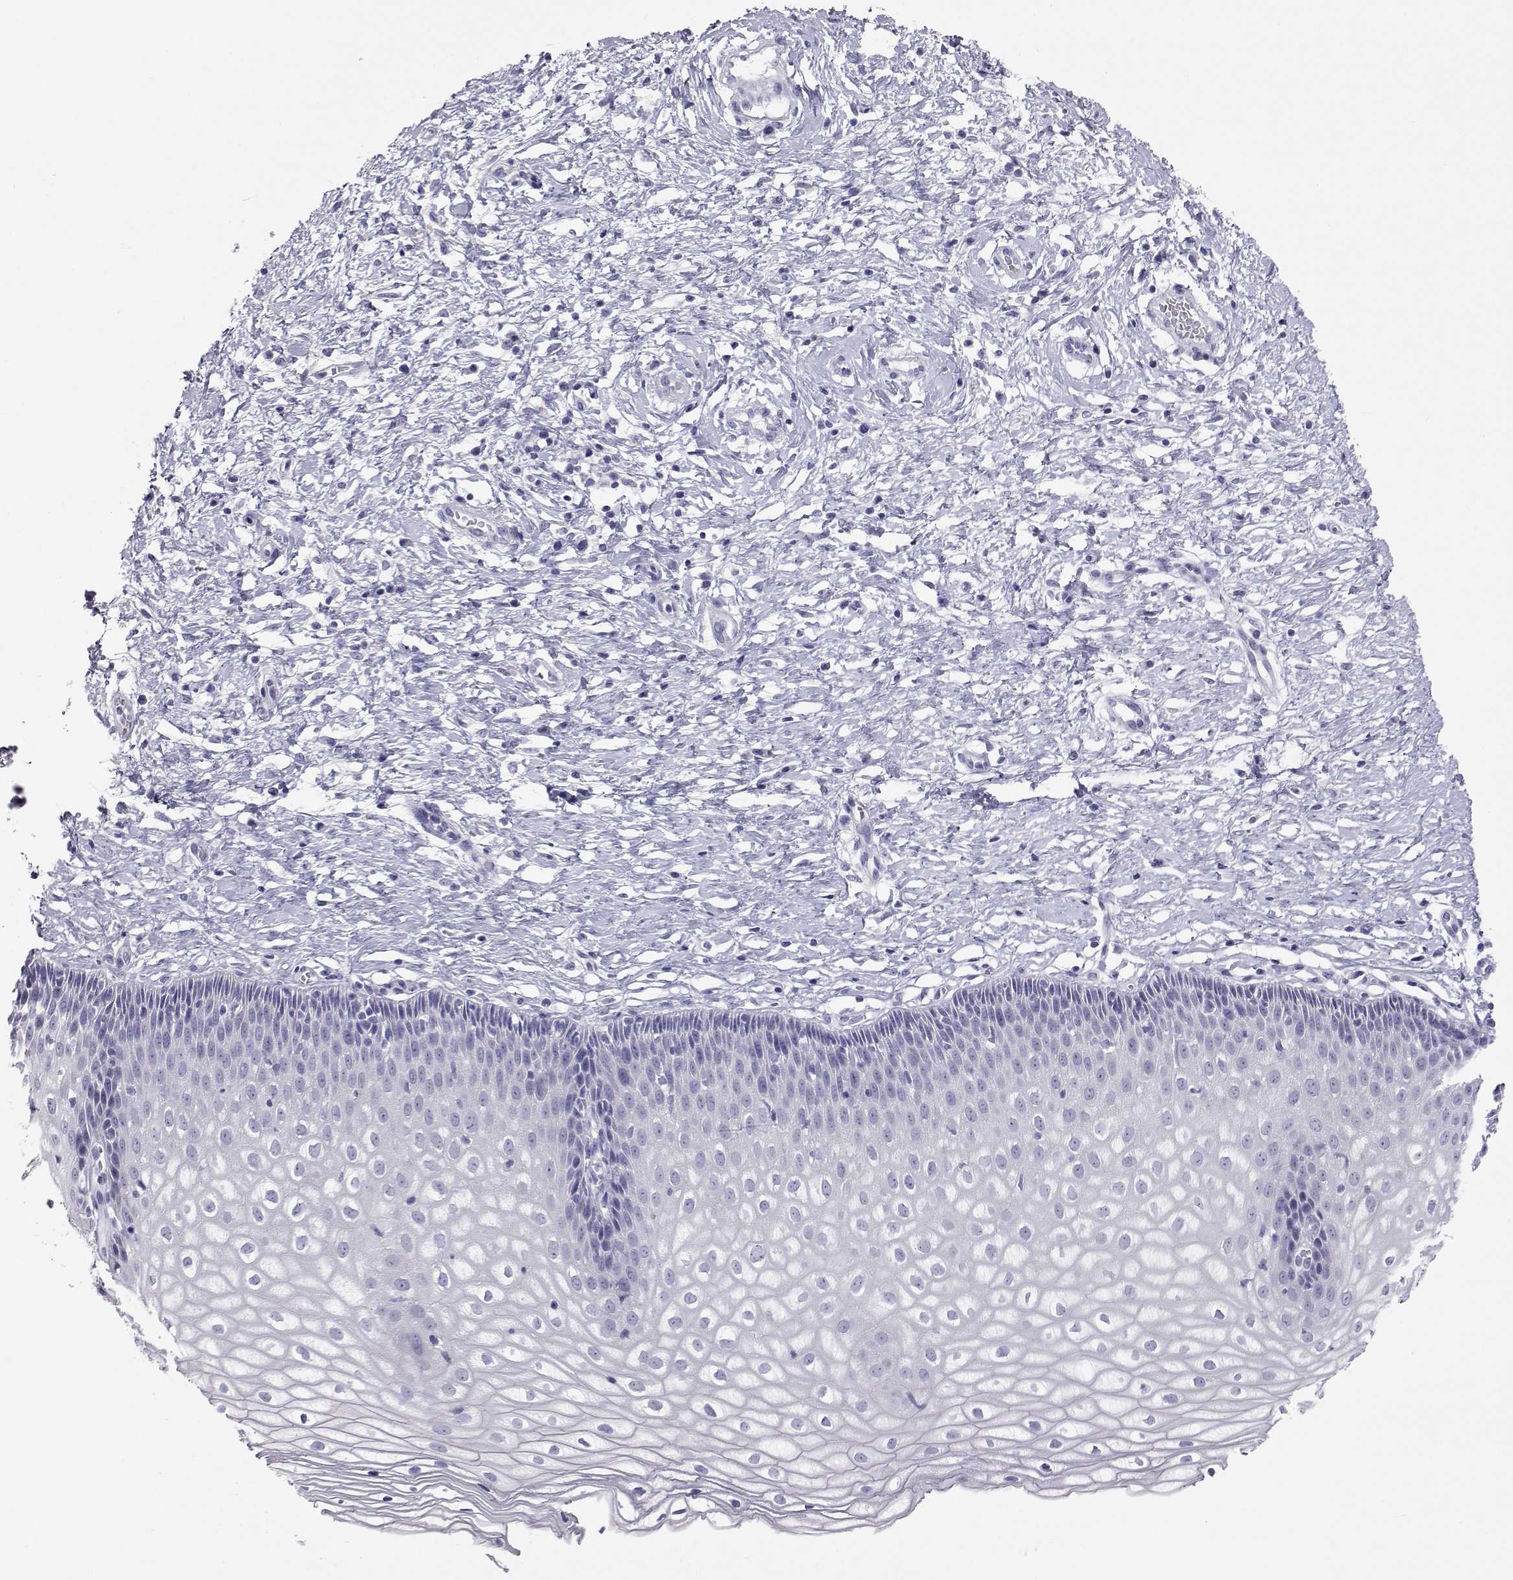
{"staining": {"intensity": "negative", "quantity": "none", "location": "none"}, "tissue": "cervix", "cell_type": "Glandular cells", "image_type": "normal", "snomed": [{"axis": "morphology", "description": "Normal tissue, NOS"}, {"axis": "topography", "description": "Cervix"}], "caption": "IHC of unremarkable cervix shows no positivity in glandular cells.", "gene": "PLIN4", "patient": {"sex": "female", "age": 36}}